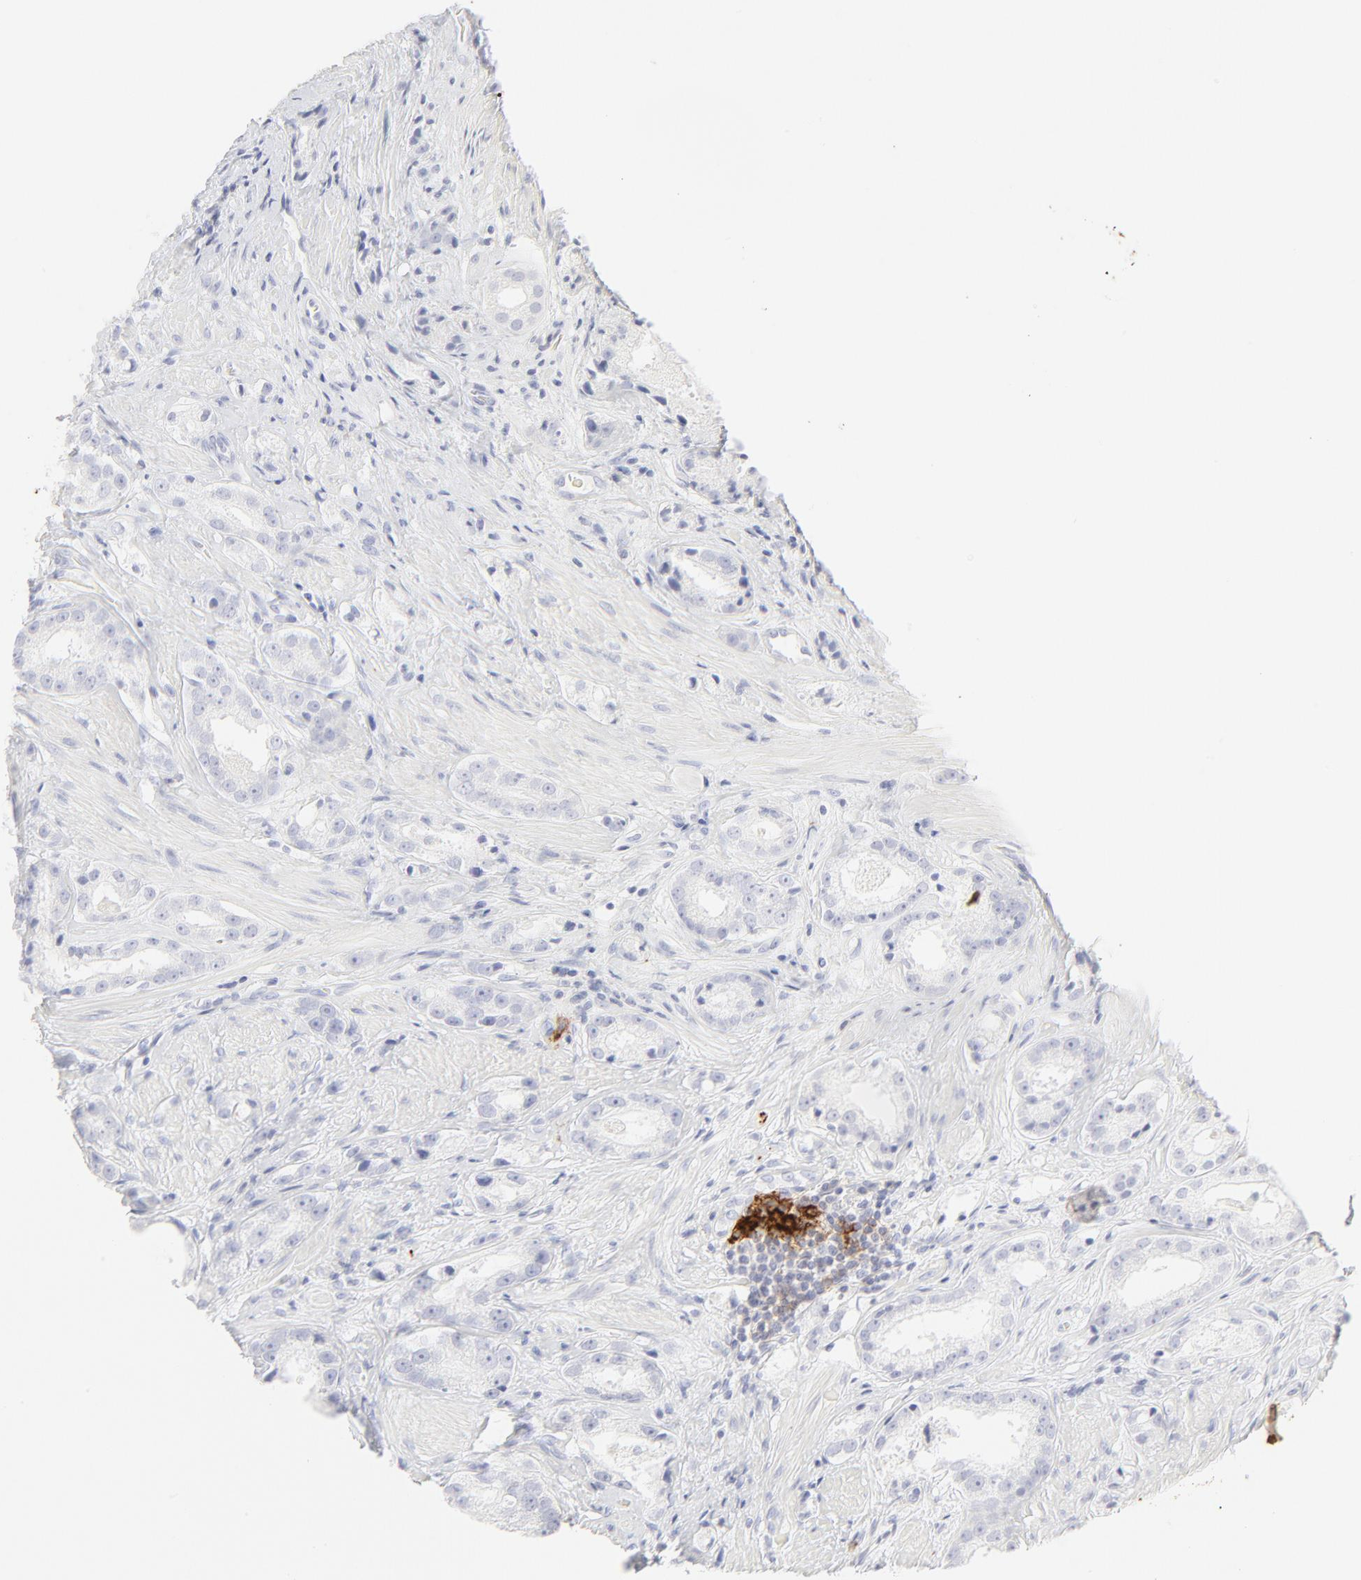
{"staining": {"intensity": "negative", "quantity": "none", "location": "none"}, "tissue": "prostate cancer", "cell_type": "Tumor cells", "image_type": "cancer", "snomed": [{"axis": "morphology", "description": "Adenocarcinoma, Medium grade"}, {"axis": "topography", "description": "Prostate"}], "caption": "A high-resolution histopathology image shows immunohistochemistry (IHC) staining of prostate cancer (adenocarcinoma (medium-grade)), which displays no significant expression in tumor cells.", "gene": "CCR7", "patient": {"sex": "male", "age": 53}}